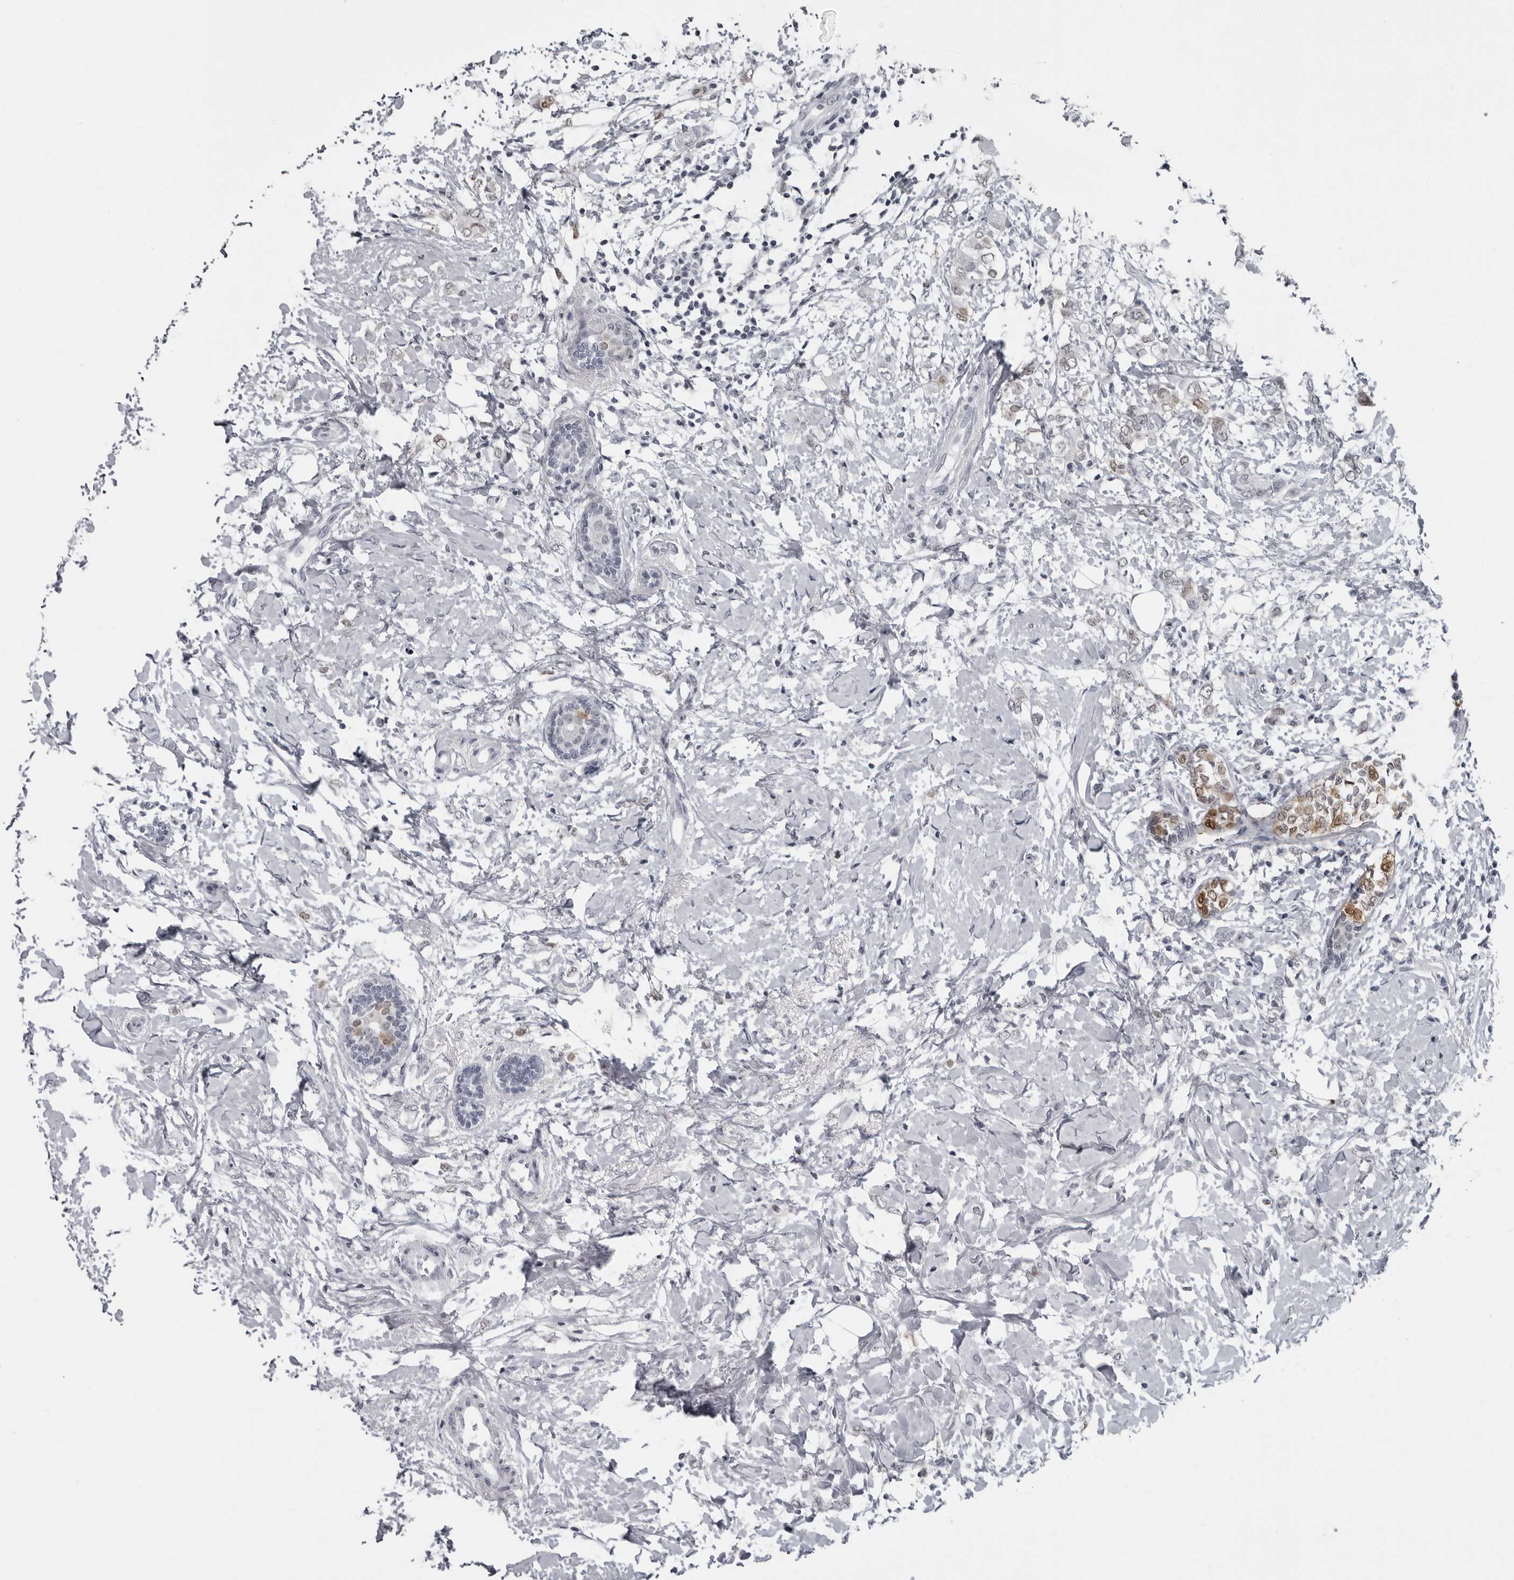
{"staining": {"intensity": "moderate", "quantity": "<25%", "location": "nuclear"}, "tissue": "breast cancer", "cell_type": "Tumor cells", "image_type": "cancer", "snomed": [{"axis": "morphology", "description": "Normal tissue, NOS"}, {"axis": "morphology", "description": "Lobular carcinoma"}, {"axis": "topography", "description": "Breast"}], "caption": "Protein staining exhibits moderate nuclear positivity in about <25% of tumor cells in breast cancer (lobular carcinoma). Using DAB (brown) and hematoxylin (blue) stains, captured at high magnification using brightfield microscopy.", "gene": "LZIC", "patient": {"sex": "female", "age": 47}}